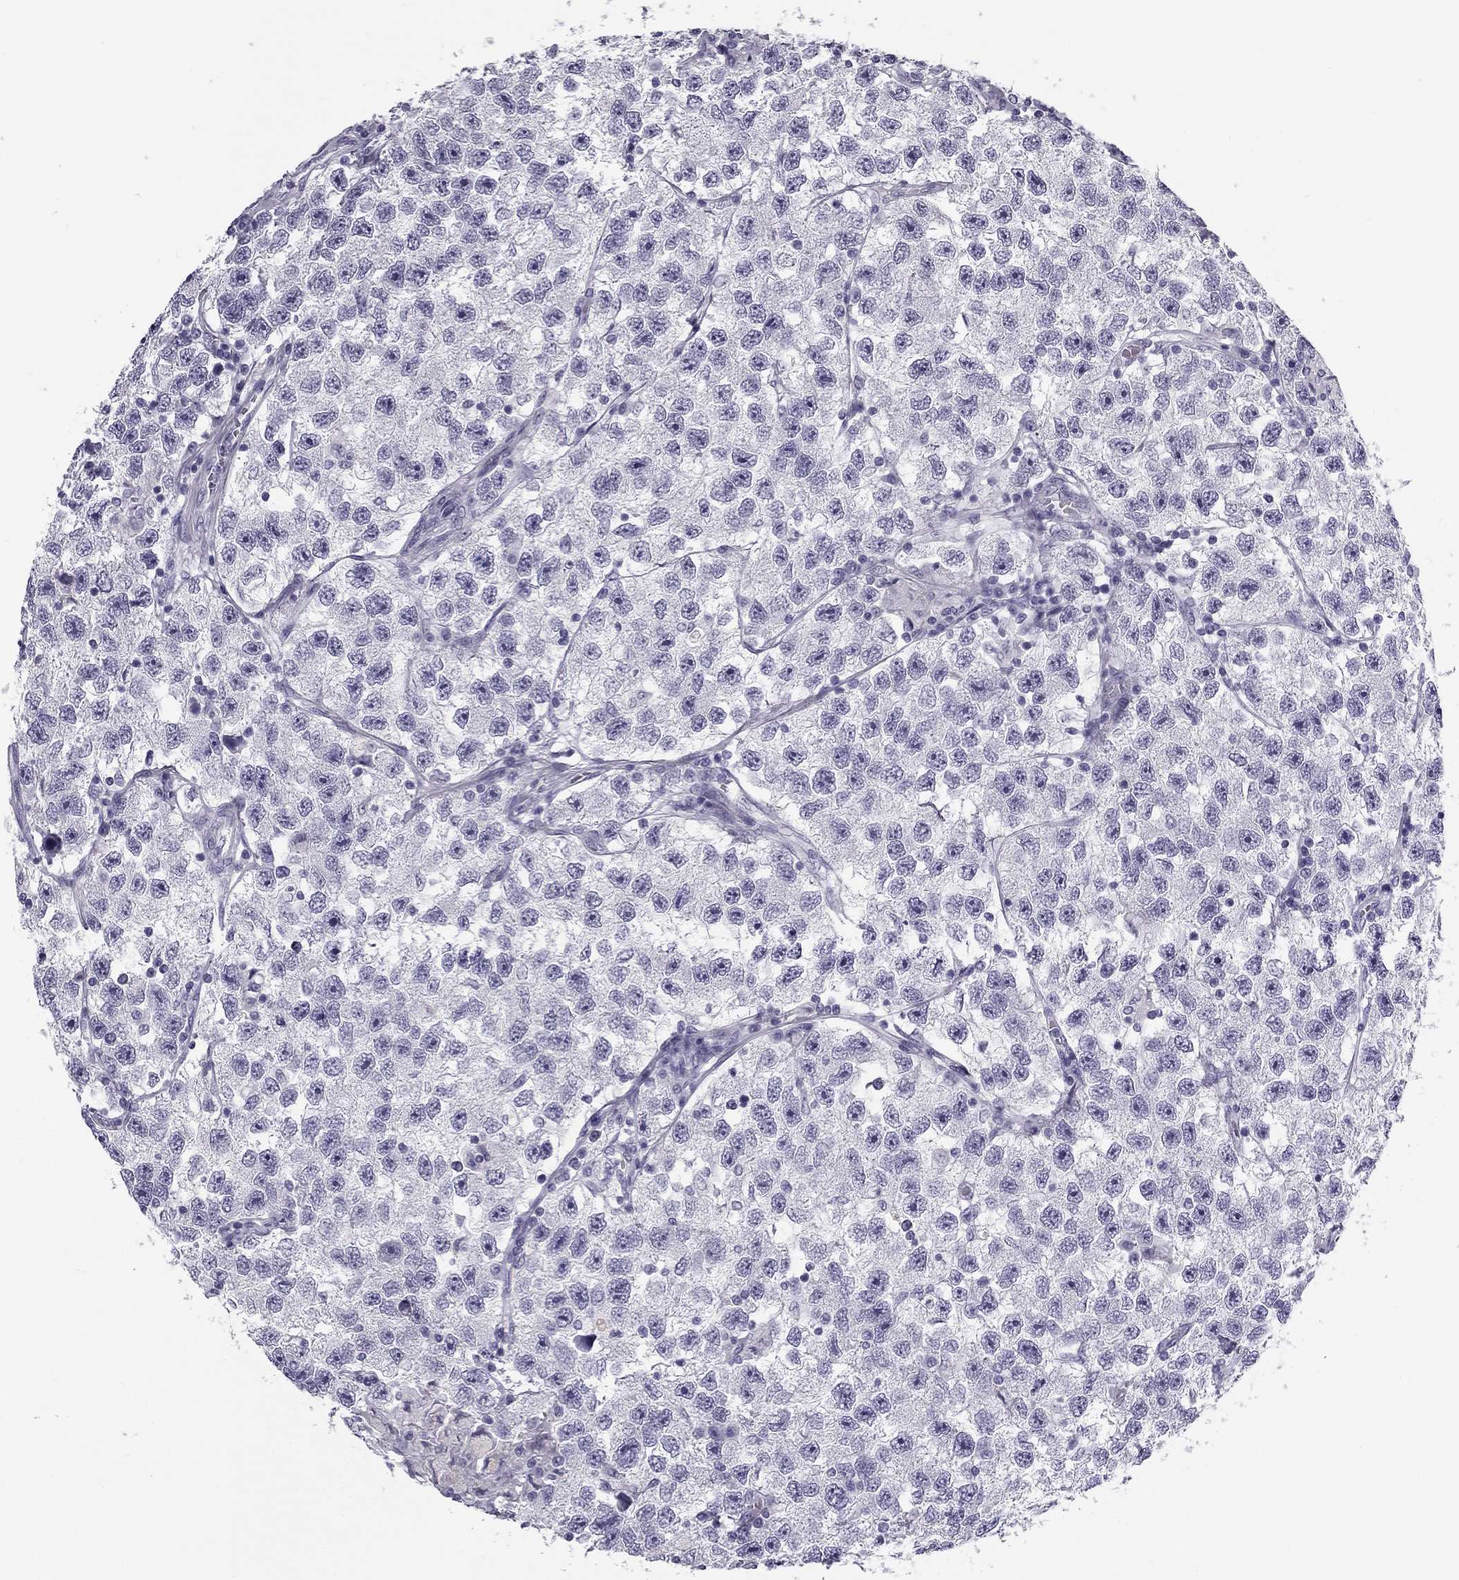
{"staining": {"intensity": "negative", "quantity": "none", "location": "none"}, "tissue": "testis cancer", "cell_type": "Tumor cells", "image_type": "cancer", "snomed": [{"axis": "morphology", "description": "Seminoma, NOS"}, {"axis": "topography", "description": "Testis"}], "caption": "An image of testis cancer (seminoma) stained for a protein shows no brown staining in tumor cells. The staining is performed using DAB (3,3'-diaminobenzidine) brown chromogen with nuclei counter-stained in using hematoxylin.", "gene": "MC5R", "patient": {"sex": "male", "age": 26}}